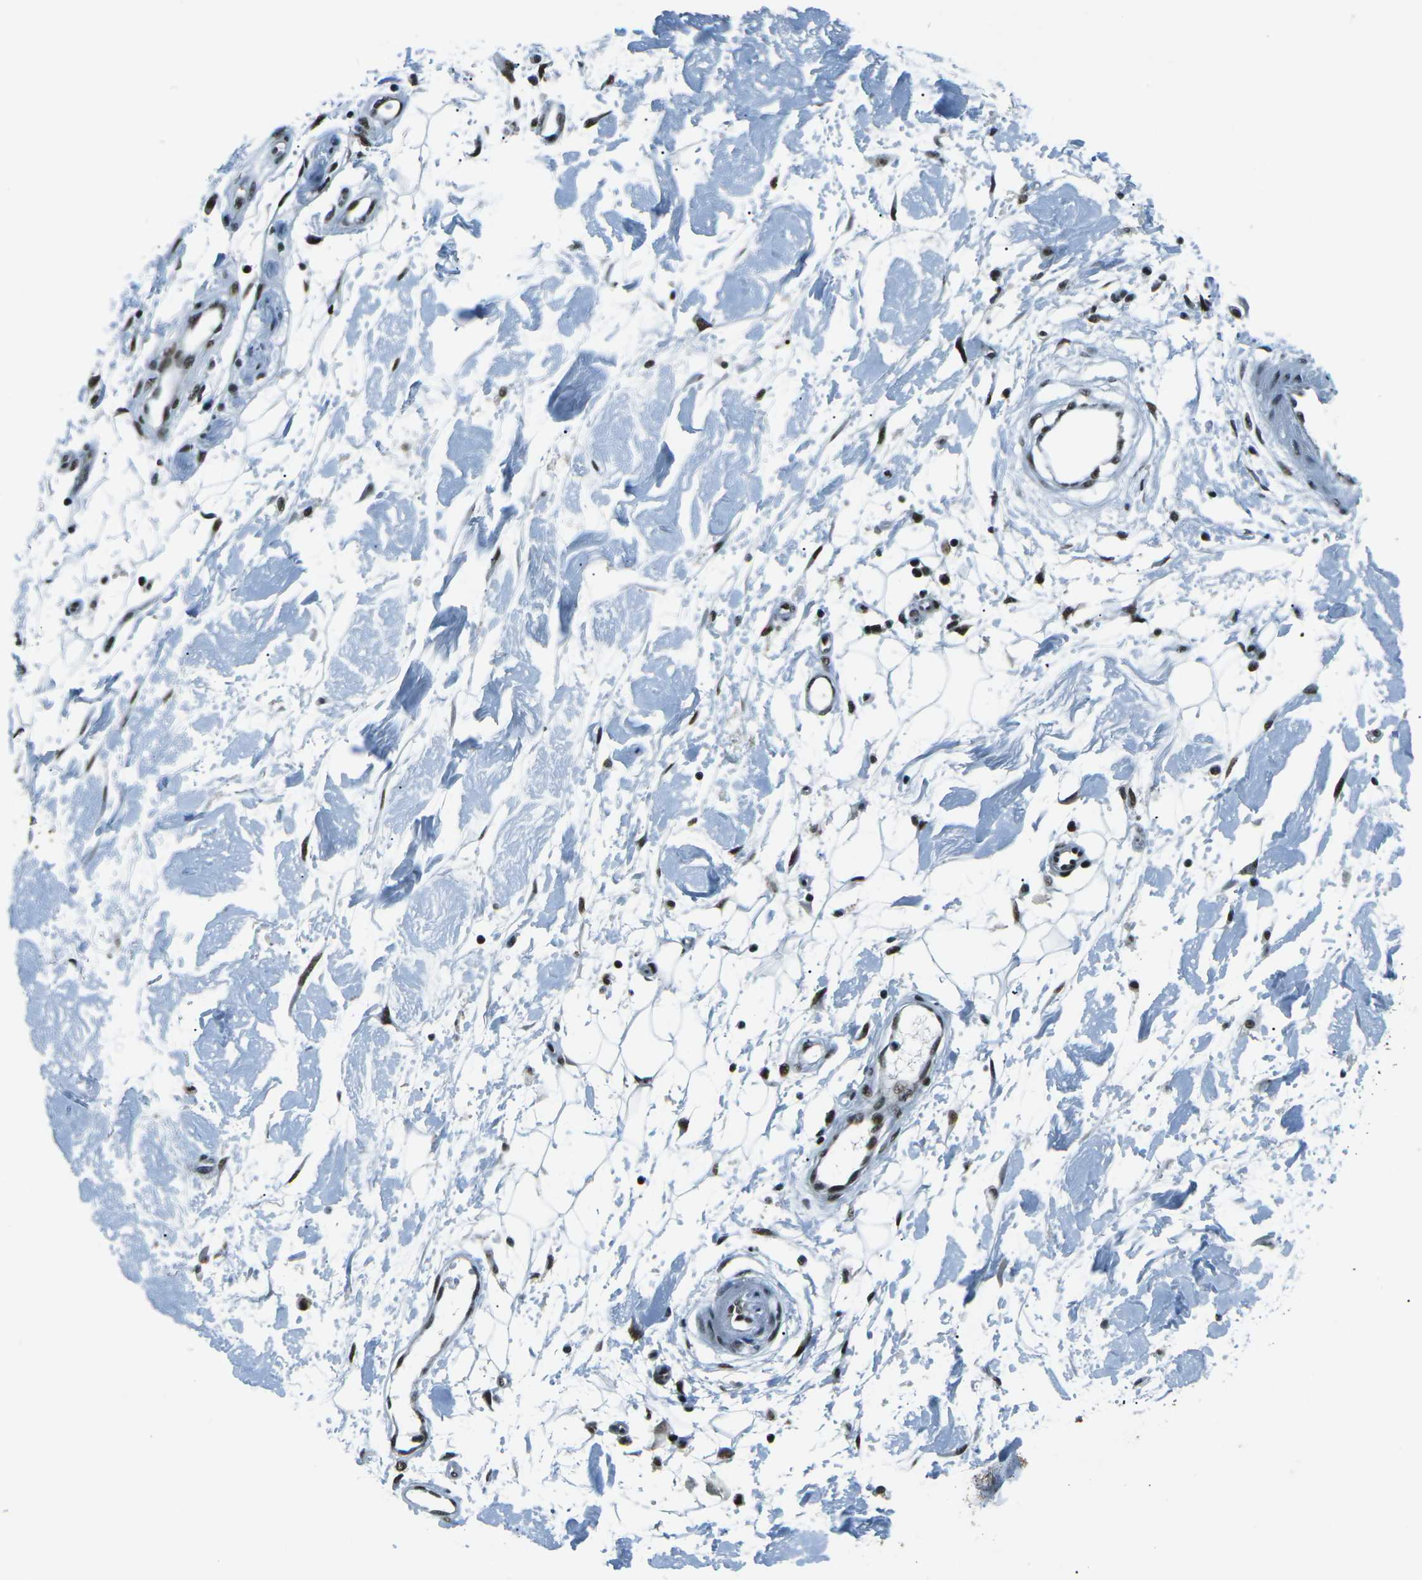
{"staining": {"intensity": "moderate", "quantity": ">75%", "location": "nuclear"}, "tissue": "adipose tissue", "cell_type": "Adipocytes", "image_type": "normal", "snomed": [{"axis": "morphology", "description": "Normal tissue, NOS"}, {"axis": "morphology", "description": "Squamous cell carcinoma, NOS"}, {"axis": "topography", "description": "Skin"}, {"axis": "topography", "description": "Peripheral nerve tissue"}], "caption": "Human adipose tissue stained for a protein (brown) shows moderate nuclear positive expression in about >75% of adipocytes.", "gene": "RBL2", "patient": {"sex": "male", "age": 83}}